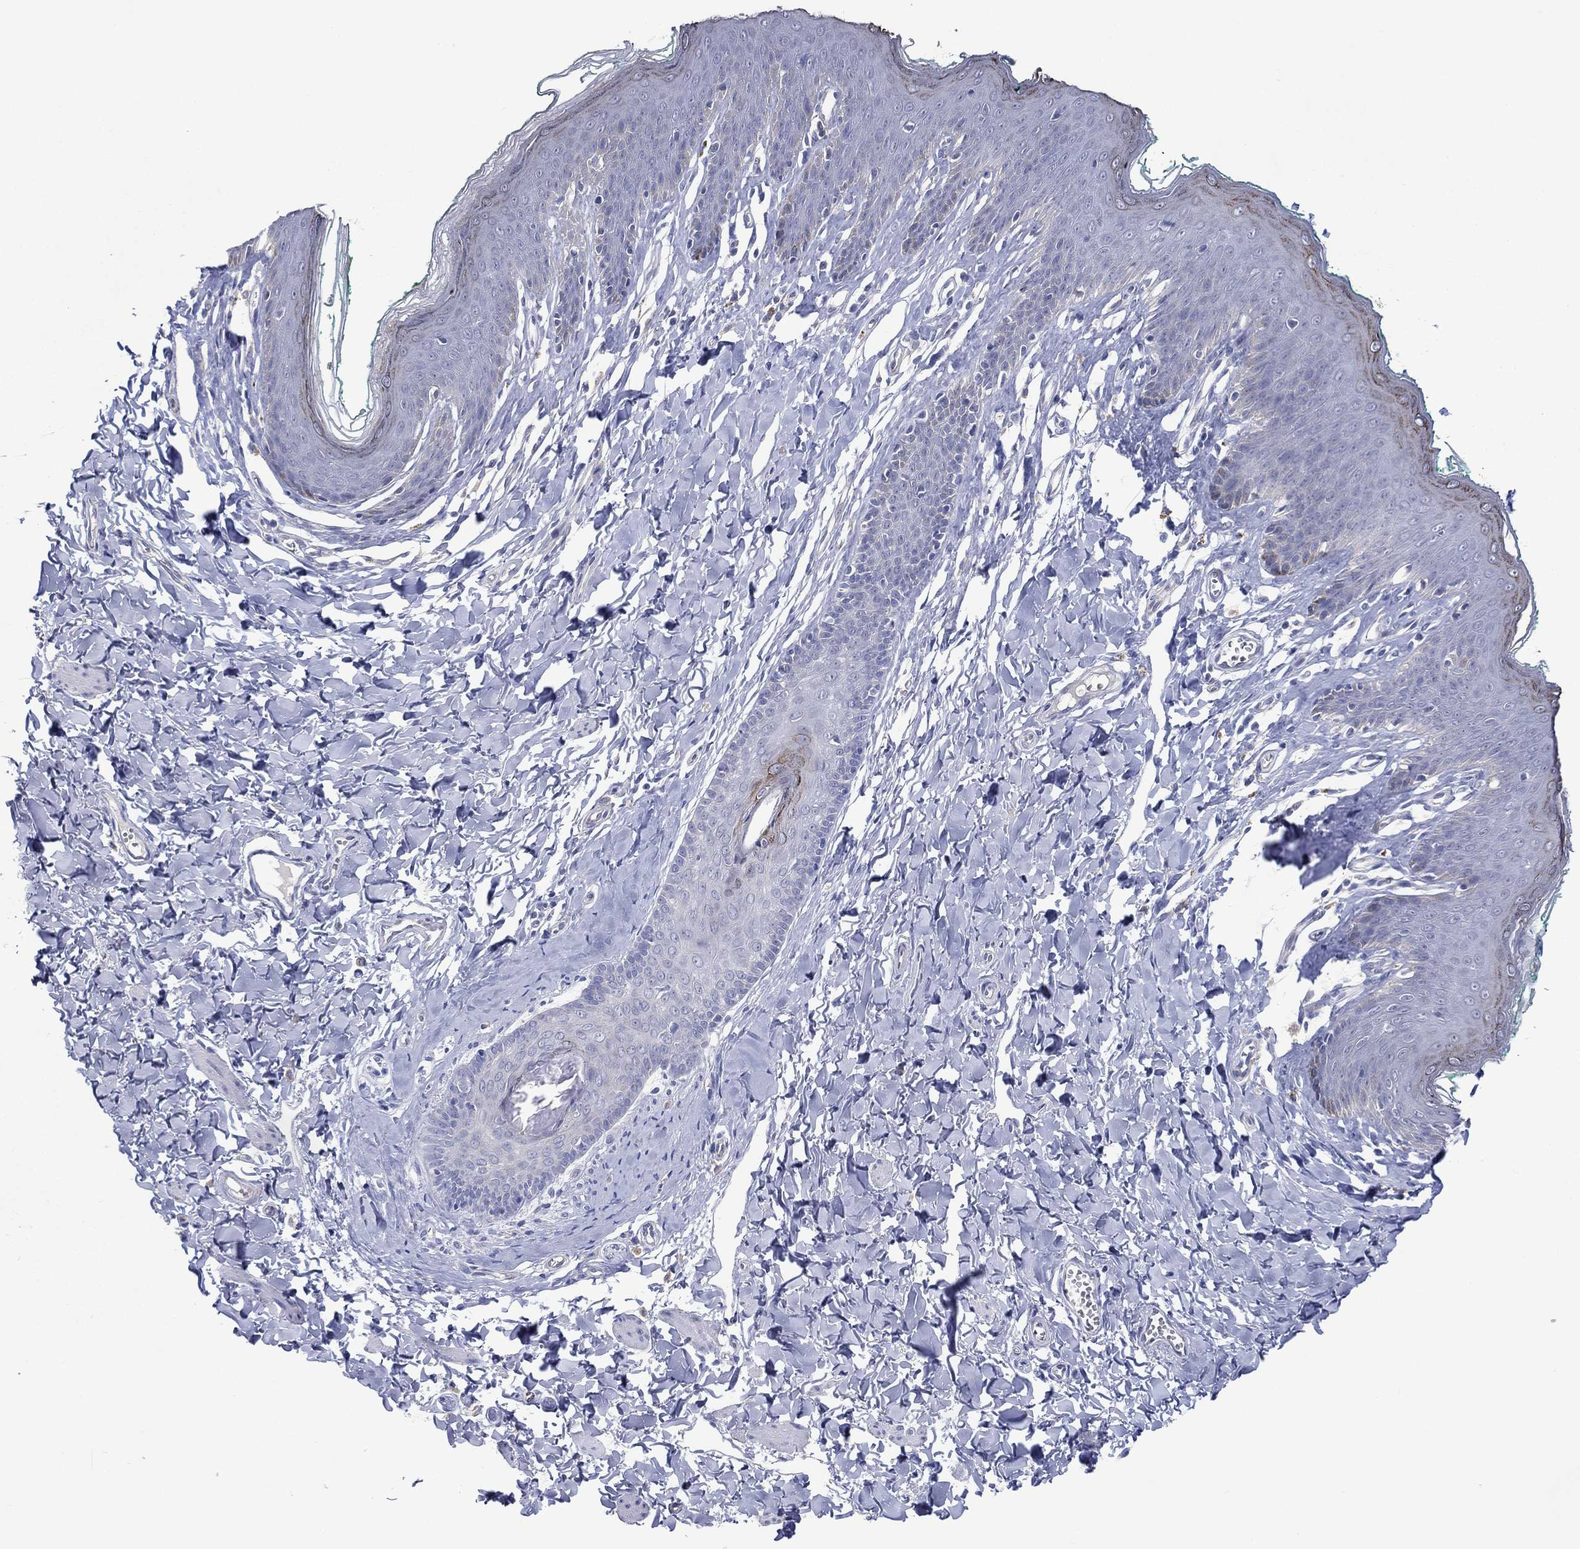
{"staining": {"intensity": "moderate", "quantity": "<25%", "location": "cytoplasmic/membranous"}, "tissue": "skin", "cell_type": "Epidermal cells", "image_type": "normal", "snomed": [{"axis": "morphology", "description": "Normal tissue, NOS"}, {"axis": "topography", "description": "Vulva"}], "caption": "Immunohistochemical staining of benign human skin demonstrates moderate cytoplasmic/membranous protein expression in about <25% of epidermal cells.", "gene": "DNAH6", "patient": {"sex": "female", "age": 66}}